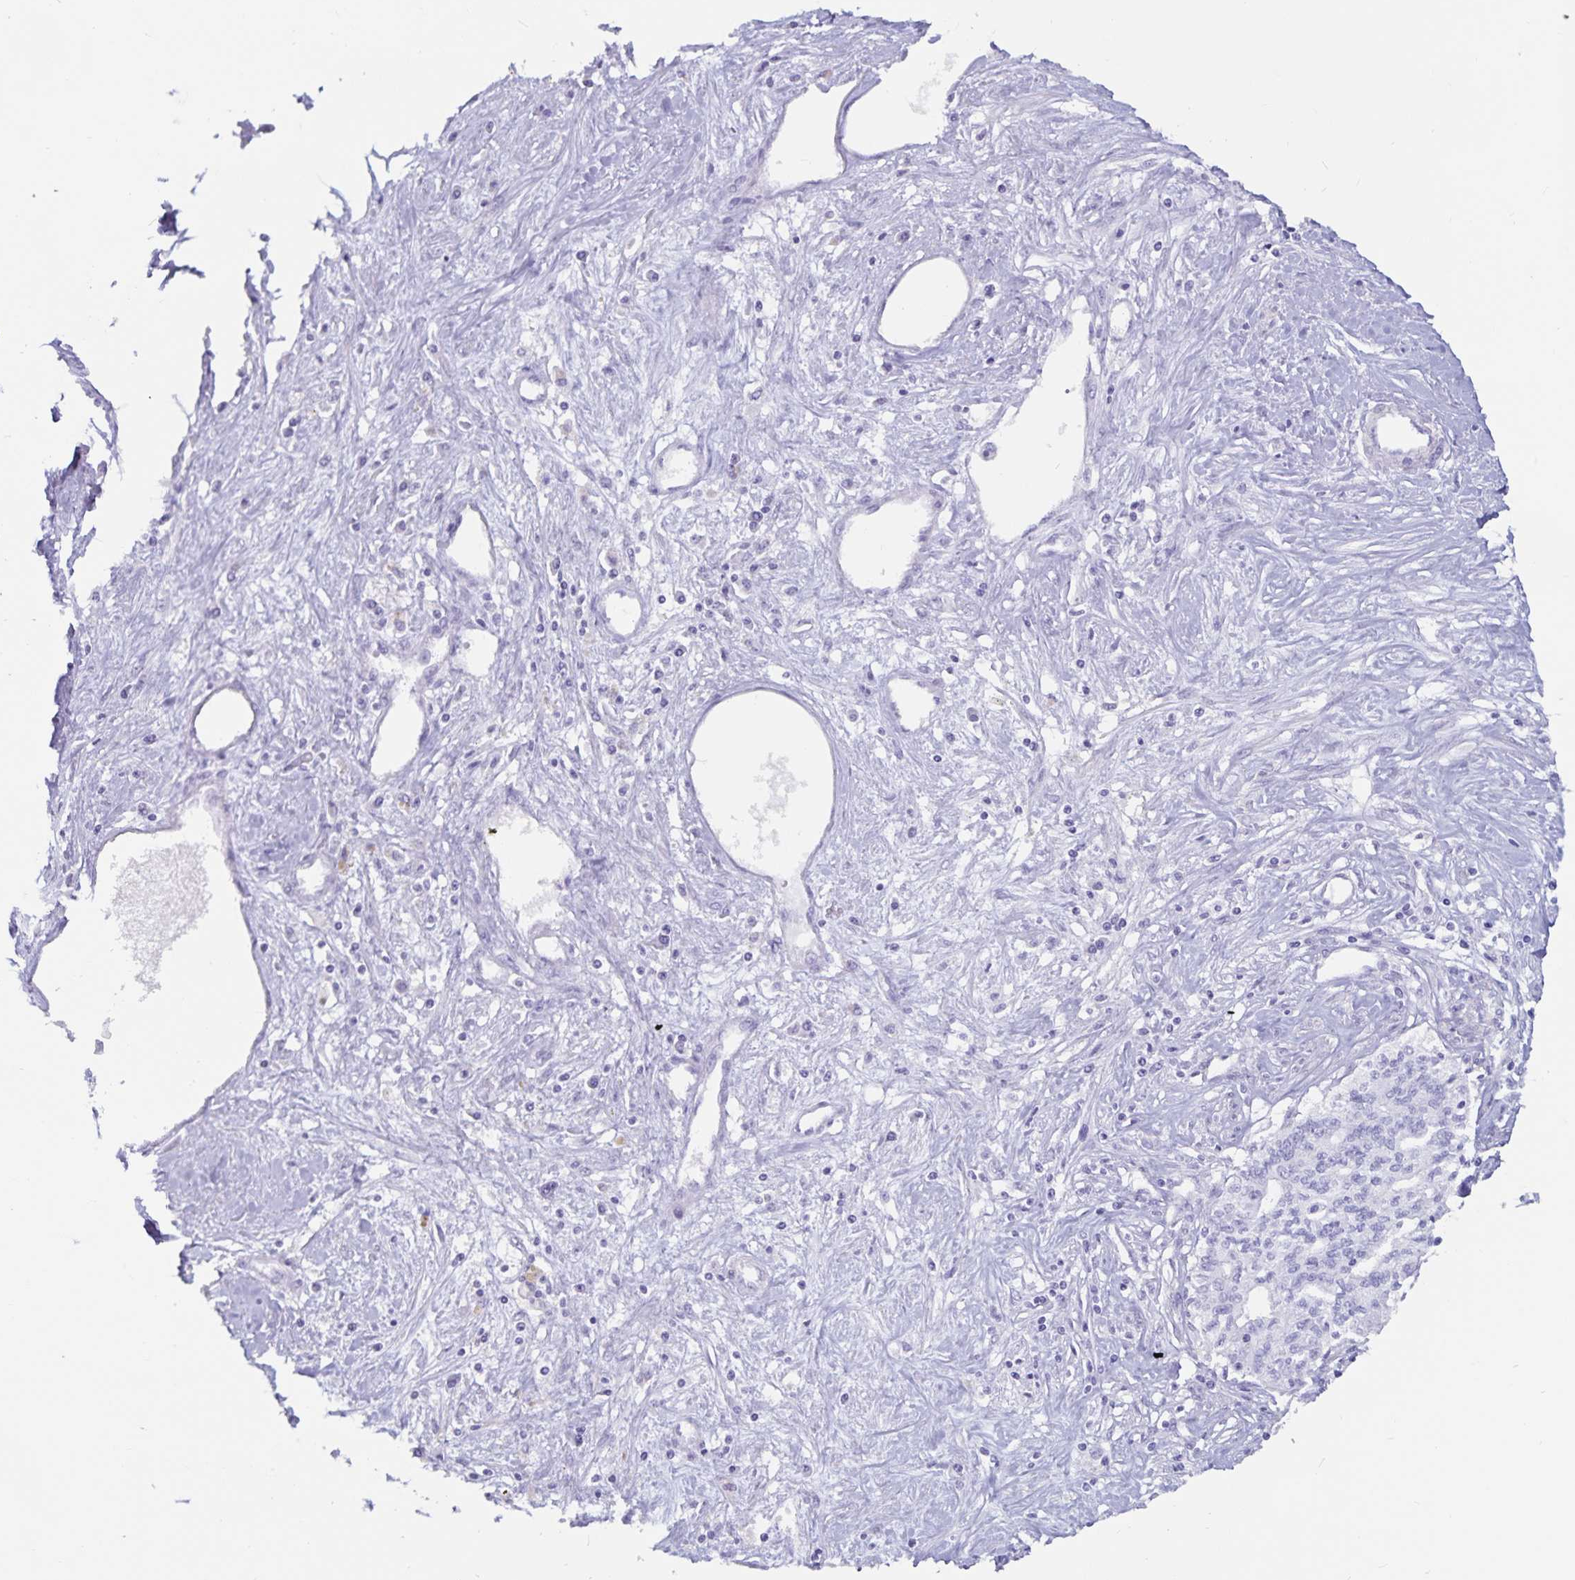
{"staining": {"intensity": "negative", "quantity": "none", "location": "none"}, "tissue": "liver cancer", "cell_type": "Tumor cells", "image_type": "cancer", "snomed": [{"axis": "morphology", "description": "Cholangiocarcinoma"}, {"axis": "topography", "description": "Liver"}], "caption": "Liver cancer was stained to show a protein in brown. There is no significant positivity in tumor cells. (DAB (3,3'-diaminobenzidine) IHC visualized using brightfield microscopy, high magnification).", "gene": "GPR137", "patient": {"sex": "female", "age": 61}}